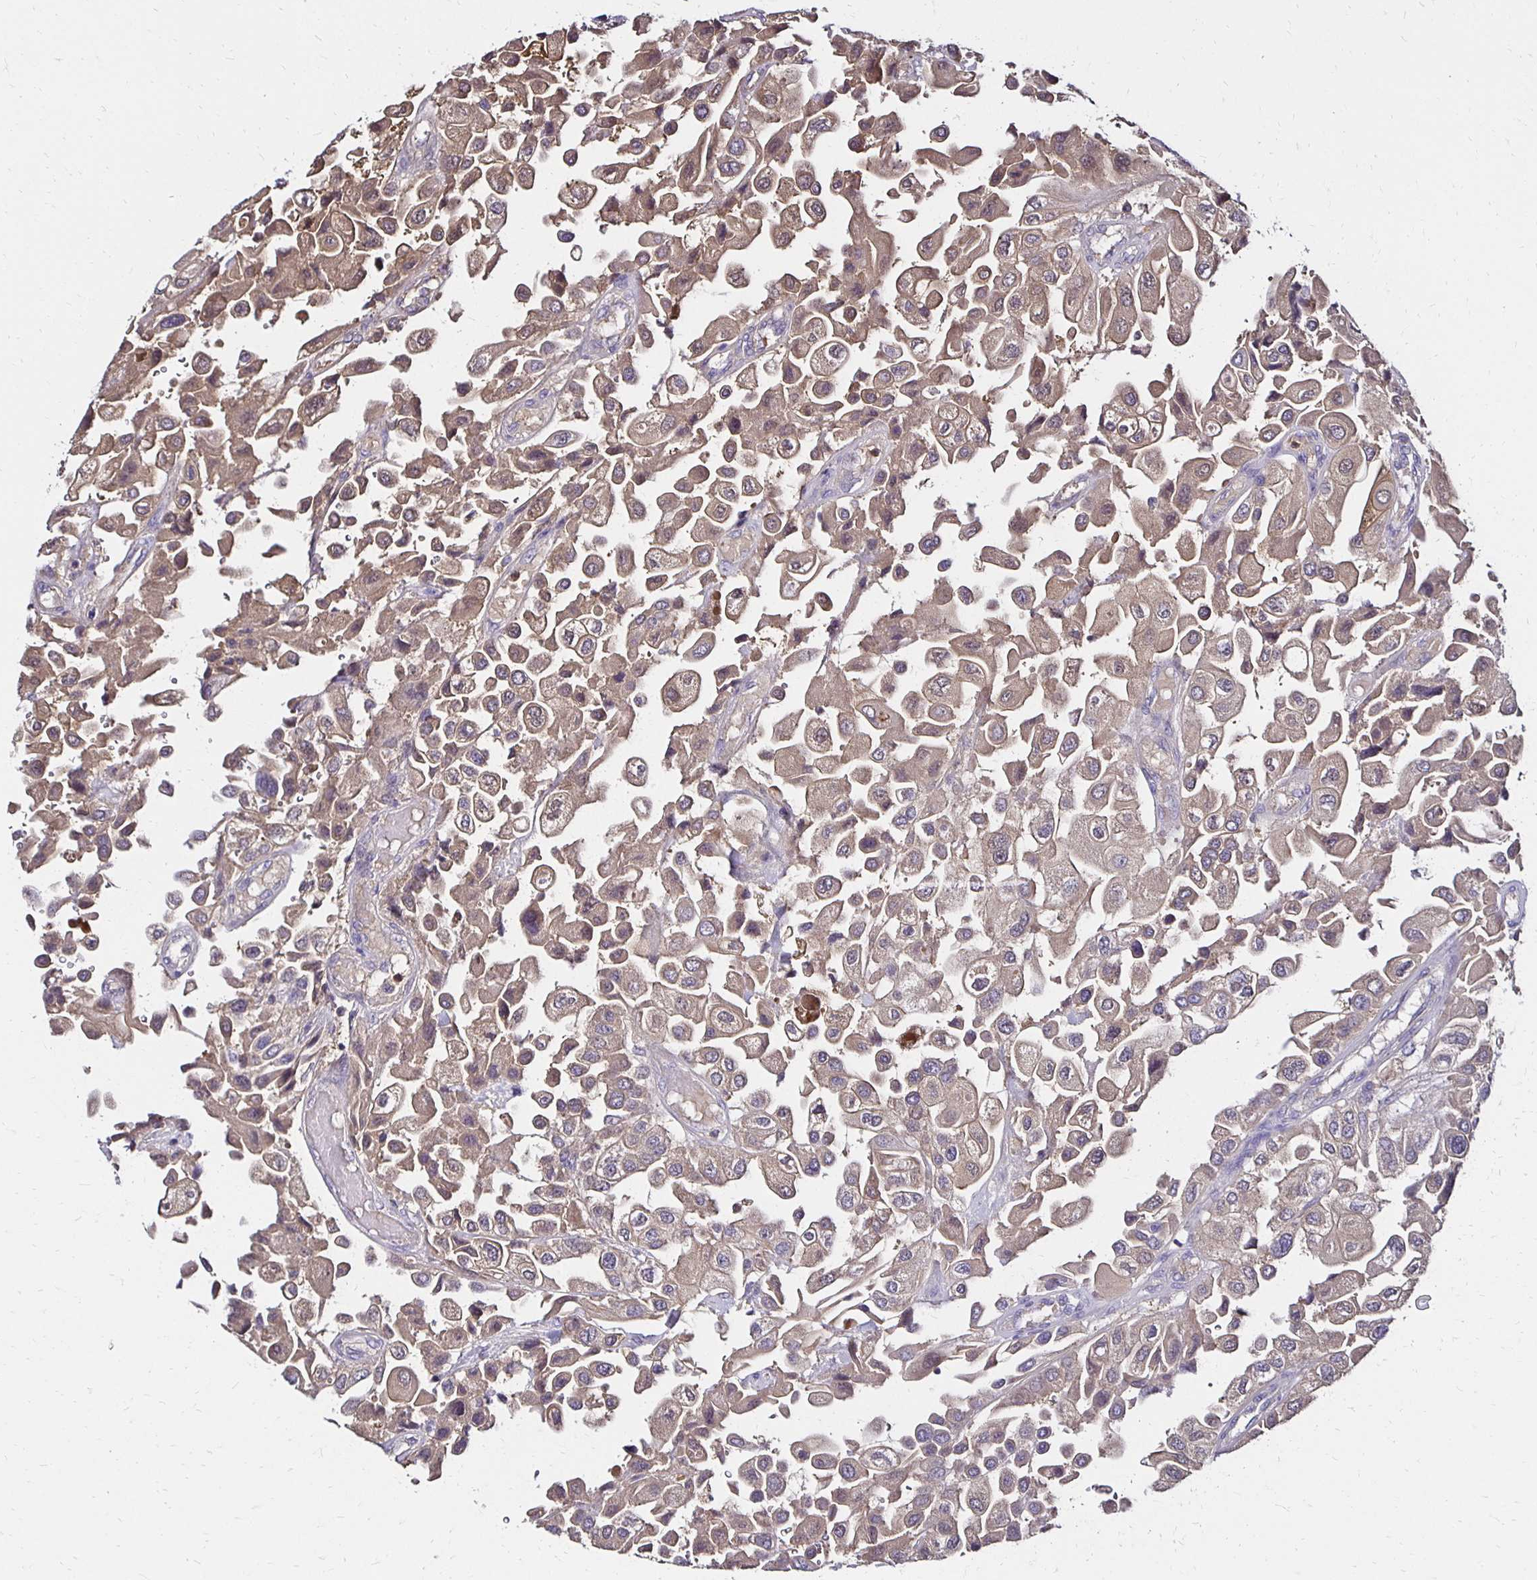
{"staining": {"intensity": "weak", "quantity": ">75%", "location": "cytoplasmic/membranous"}, "tissue": "urothelial cancer", "cell_type": "Tumor cells", "image_type": "cancer", "snomed": [{"axis": "morphology", "description": "Urothelial carcinoma, High grade"}, {"axis": "topography", "description": "Urinary bladder"}], "caption": "DAB immunohistochemical staining of urothelial carcinoma (high-grade) shows weak cytoplasmic/membranous protein expression in about >75% of tumor cells. (DAB IHC, brown staining for protein, blue staining for nuclei).", "gene": "TXN", "patient": {"sex": "female", "age": 64}}